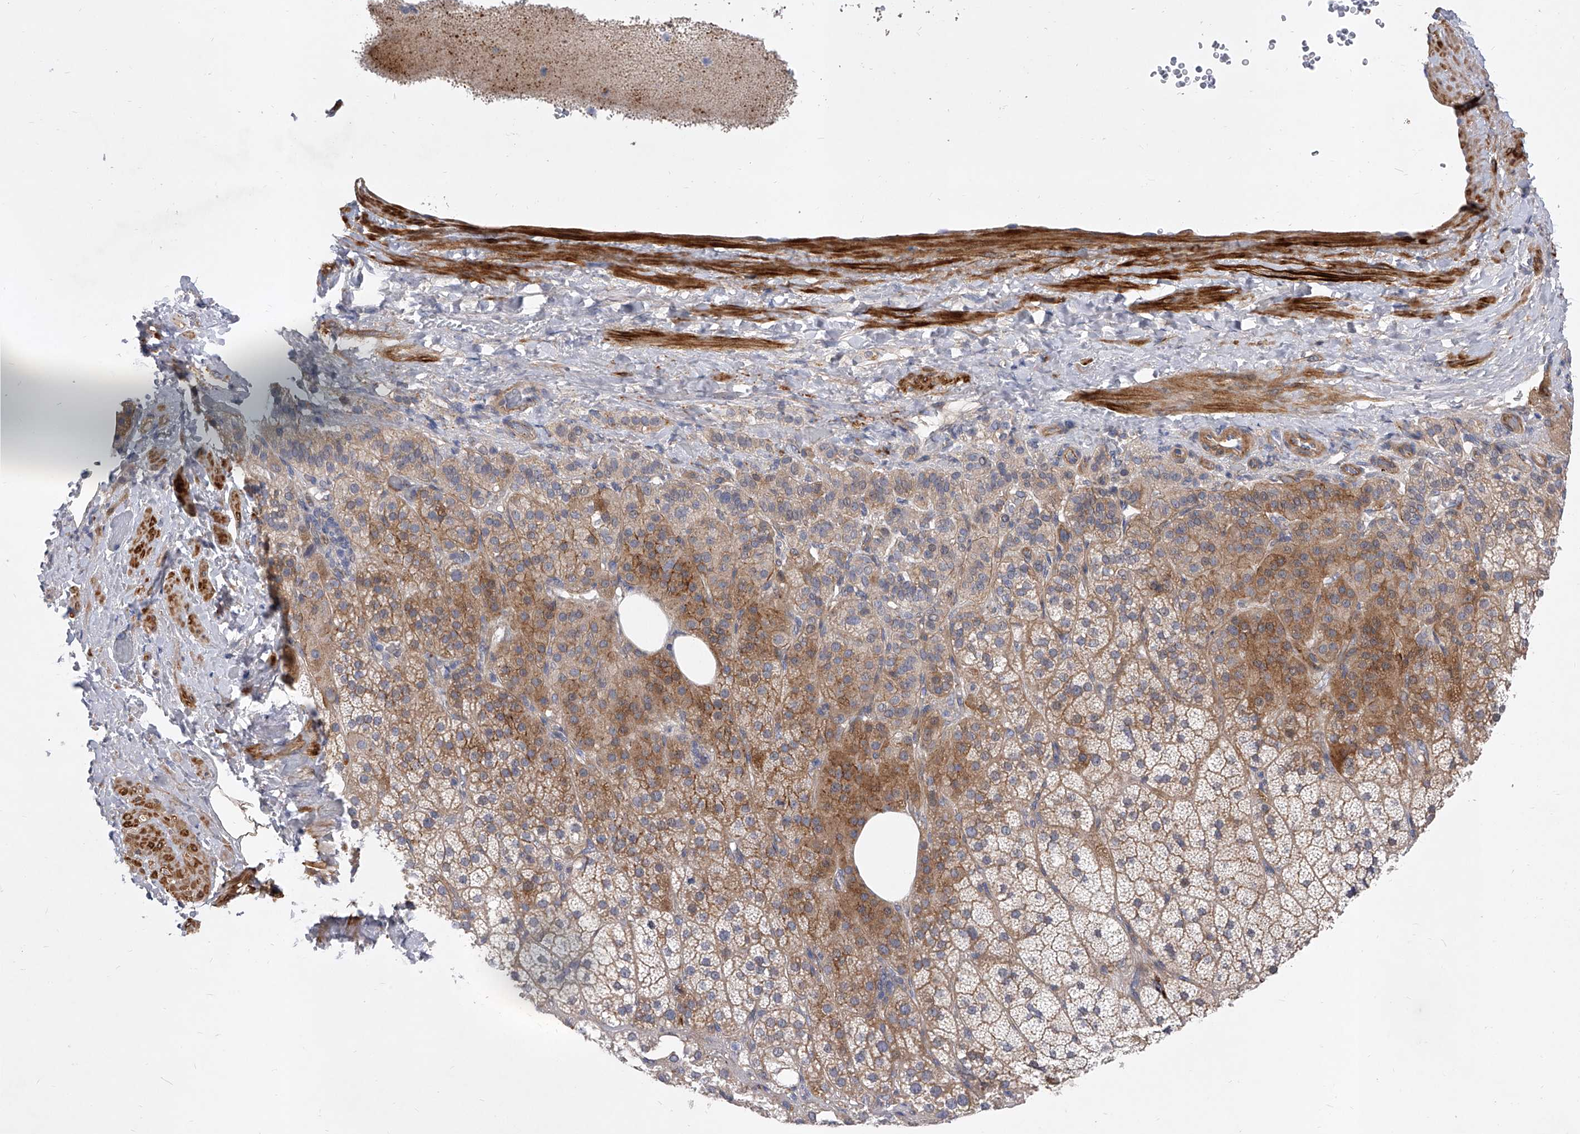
{"staining": {"intensity": "moderate", "quantity": ">75%", "location": "cytoplasmic/membranous"}, "tissue": "adrenal gland", "cell_type": "Glandular cells", "image_type": "normal", "snomed": [{"axis": "morphology", "description": "Normal tissue, NOS"}, {"axis": "topography", "description": "Adrenal gland"}], "caption": "The image reveals immunohistochemical staining of unremarkable adrenal gland. There is moderate cytoplasmic/membranous staining is appreciated in approximately >75% of glandular cells. (DAB IHC, brown staining for protein, blue staining for nuclei).", "gene": "ENSG00000250424", "patient": {"sex": "female", "age": 59}}